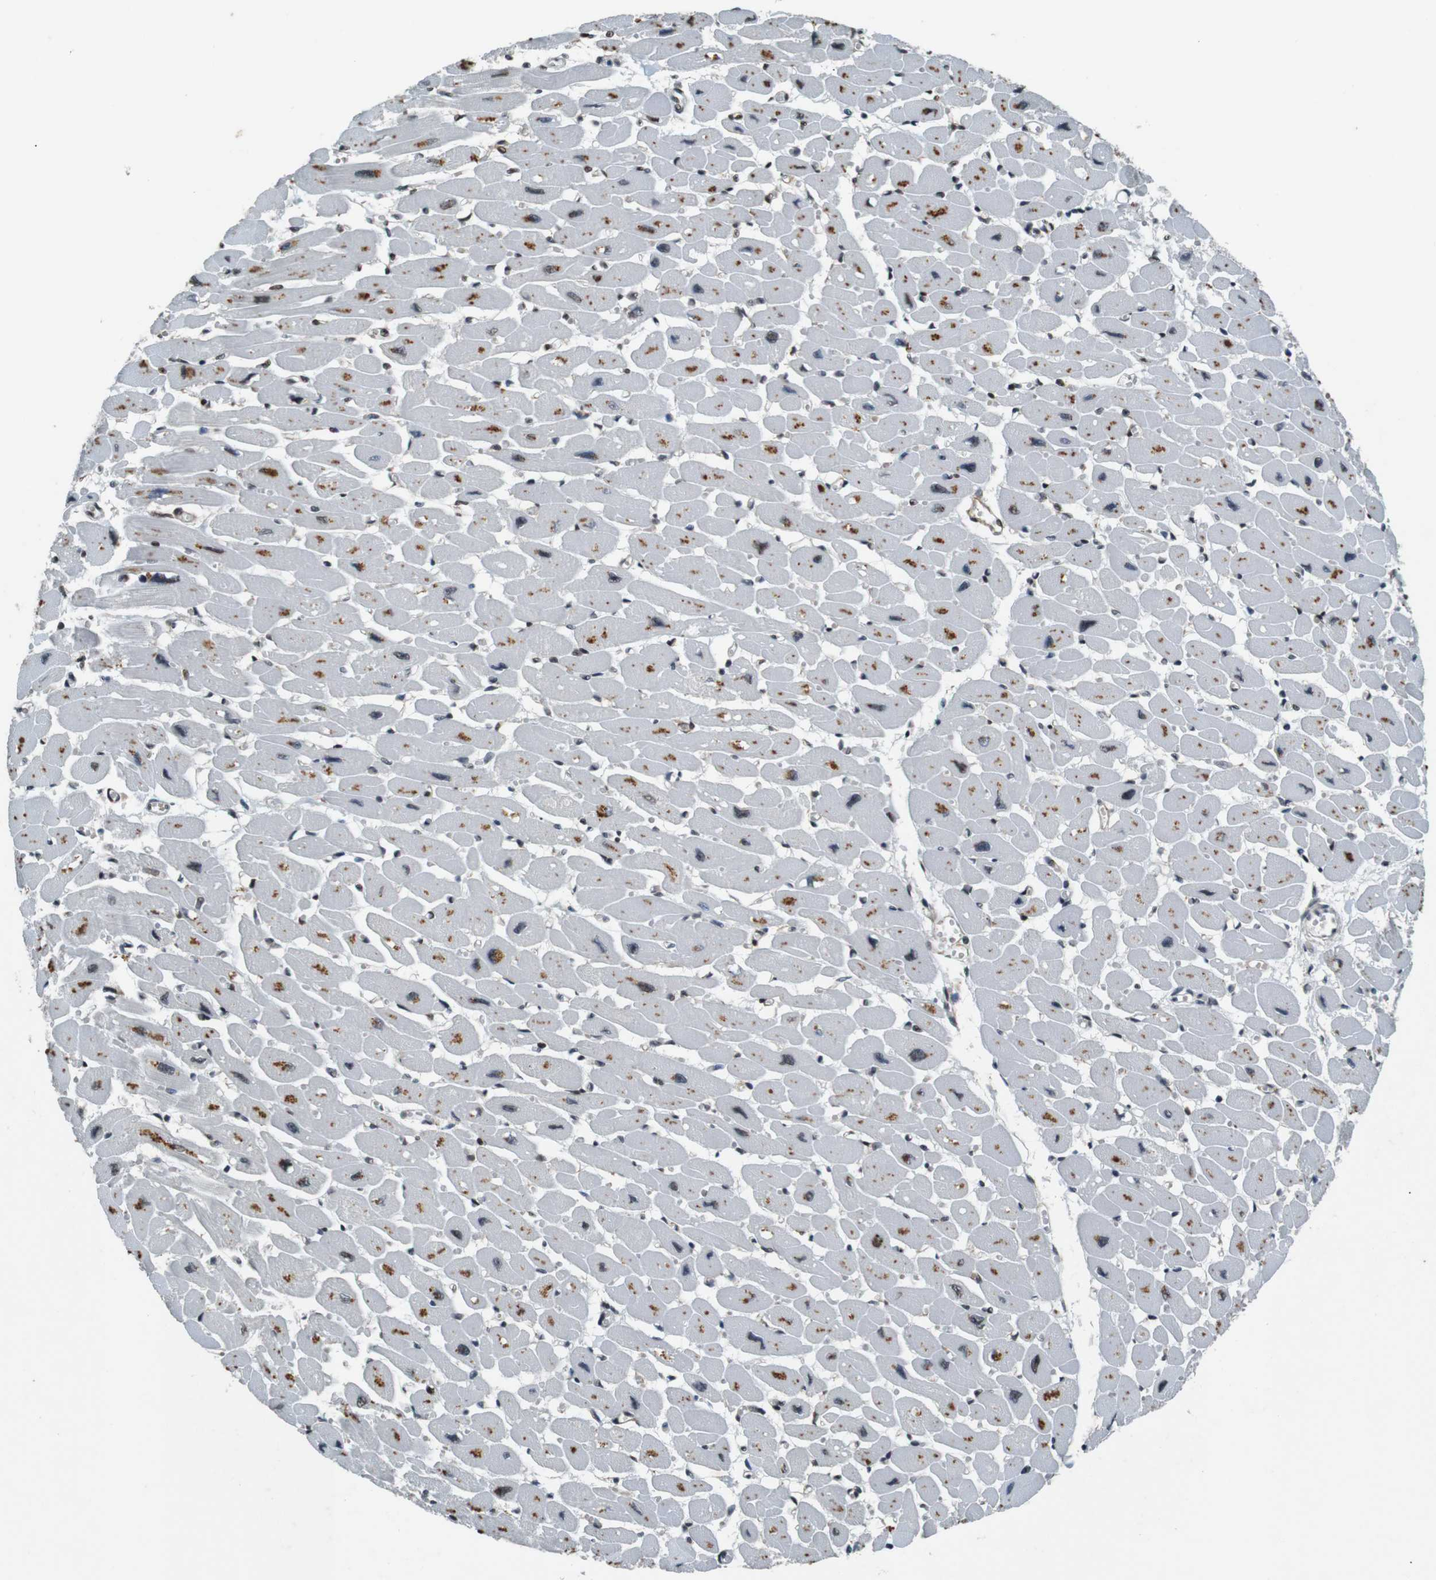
{"staining": {"intensity": "moderate", "quantity": "<25%", "location": "cytoplasmic/membranous"}, "tissue": "heart muscle", "cell_type": "Cardiomyocytes", "image_type": "normal", "snomed": [{"axis": "morphology", "description": "Normal tissue, NOS"}, {"axis": "topography", "description": "Heart"}], "caption": "IHC histopathology image of benign heart muscle stained for a protein (brown), which demonstrates low levels of moderate cytoplasmic/membranous staining in about <25% of cardiomyocytes.", "gene": "HEXIM1", "patient": {"sex": "female", "age": 54}}